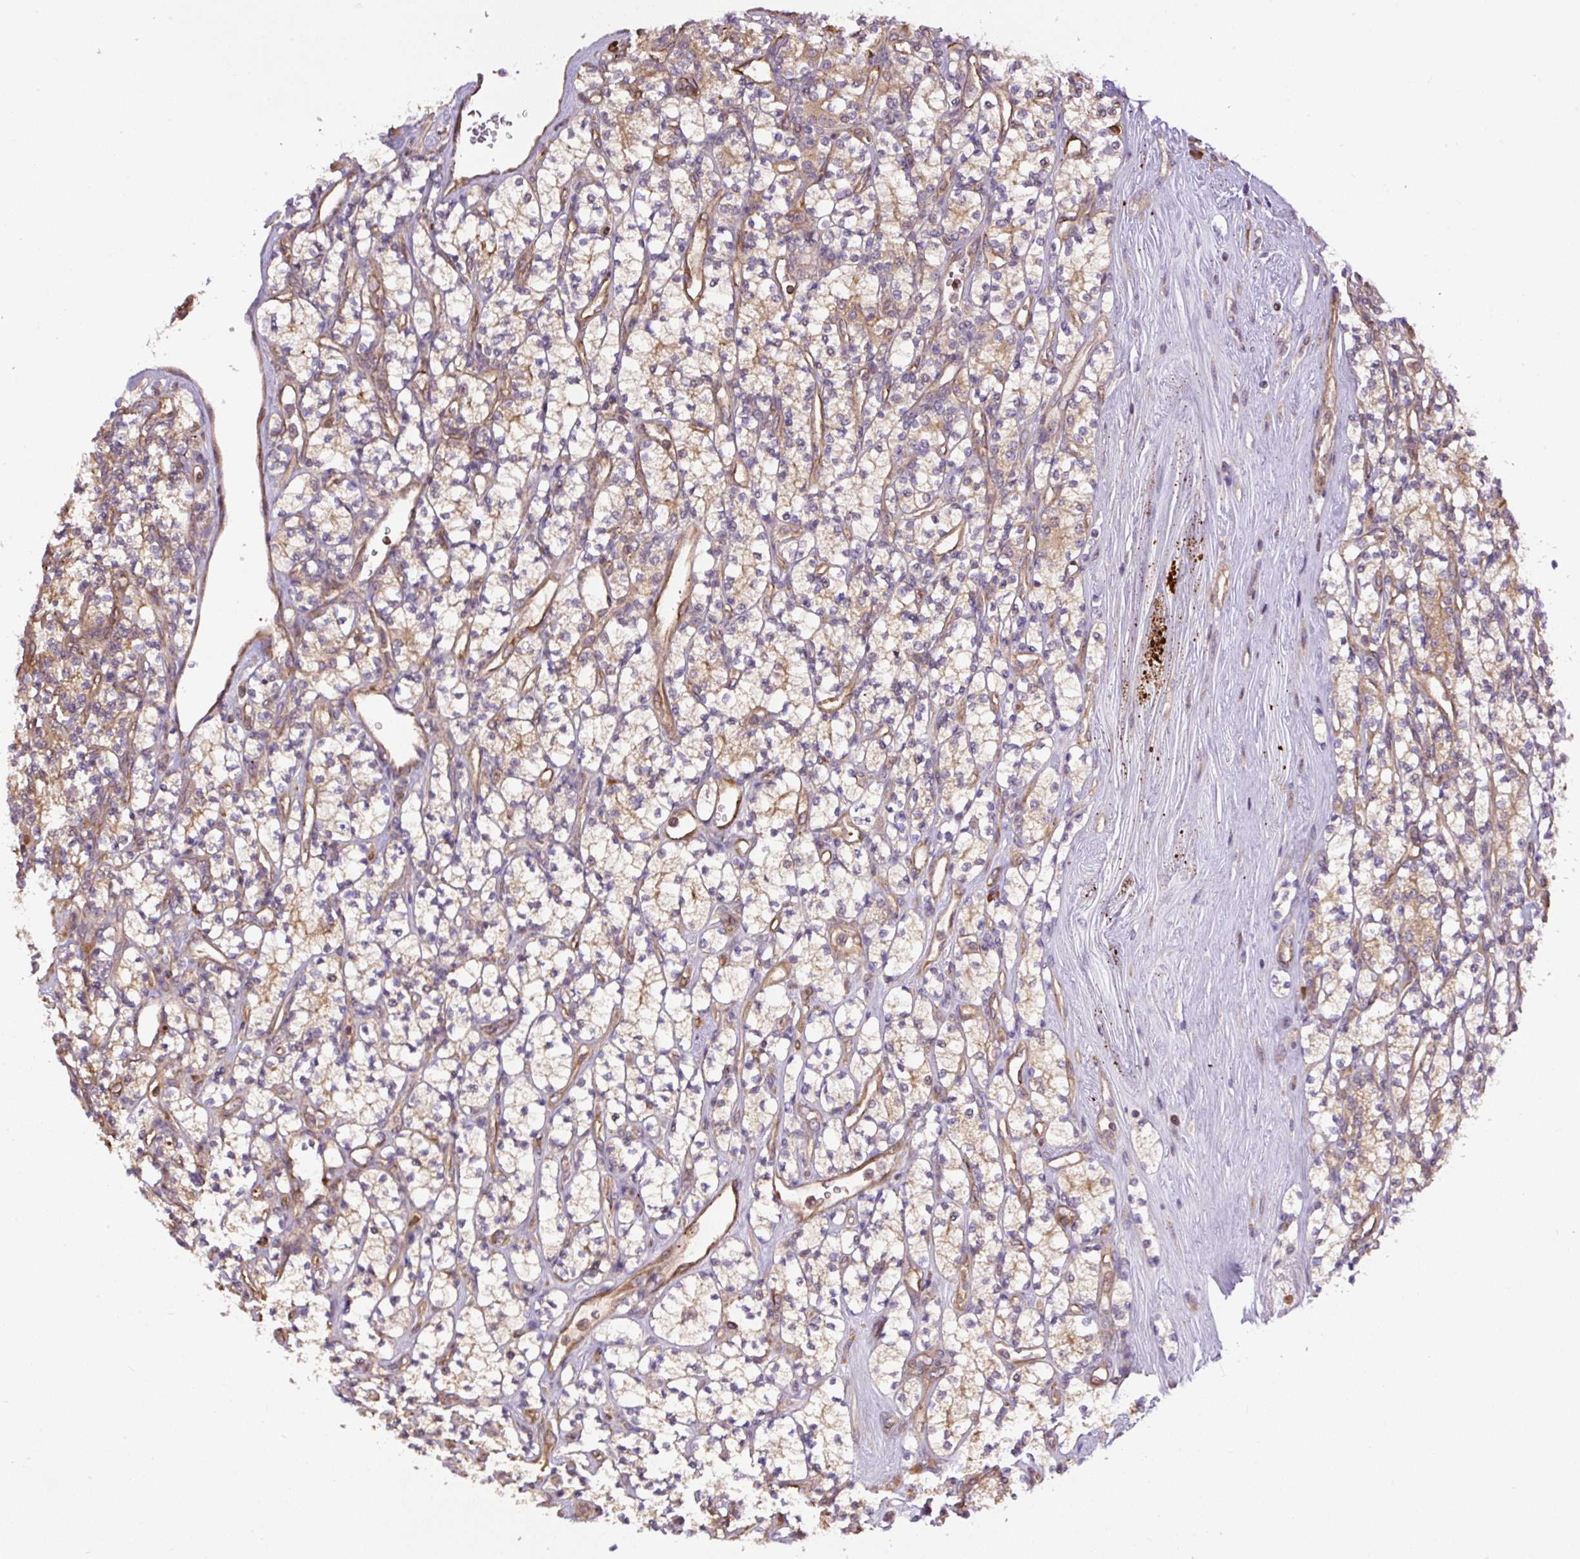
{"staining": {"intensity": "moderate", "quantity": "<25%", "location": "cytoplasmic/membranous"}, "tissue": "renal cancer", "cell_type": "Tumor cells", "image_type": "cancer", "snomed": [{"axis": "morphology", "description": "Adenocarcinoma, NOS"}, {"axis": "topography", "description": "Kidney"}], "caption": "Immunohistochemical staining of renal adenocarcinoma demonstrates moderate cytoplasmic/membranous protein positivity in about <25% of tumor cells.", "gene": "PPME1", "patient": {"sex": "male", "age": 77}}